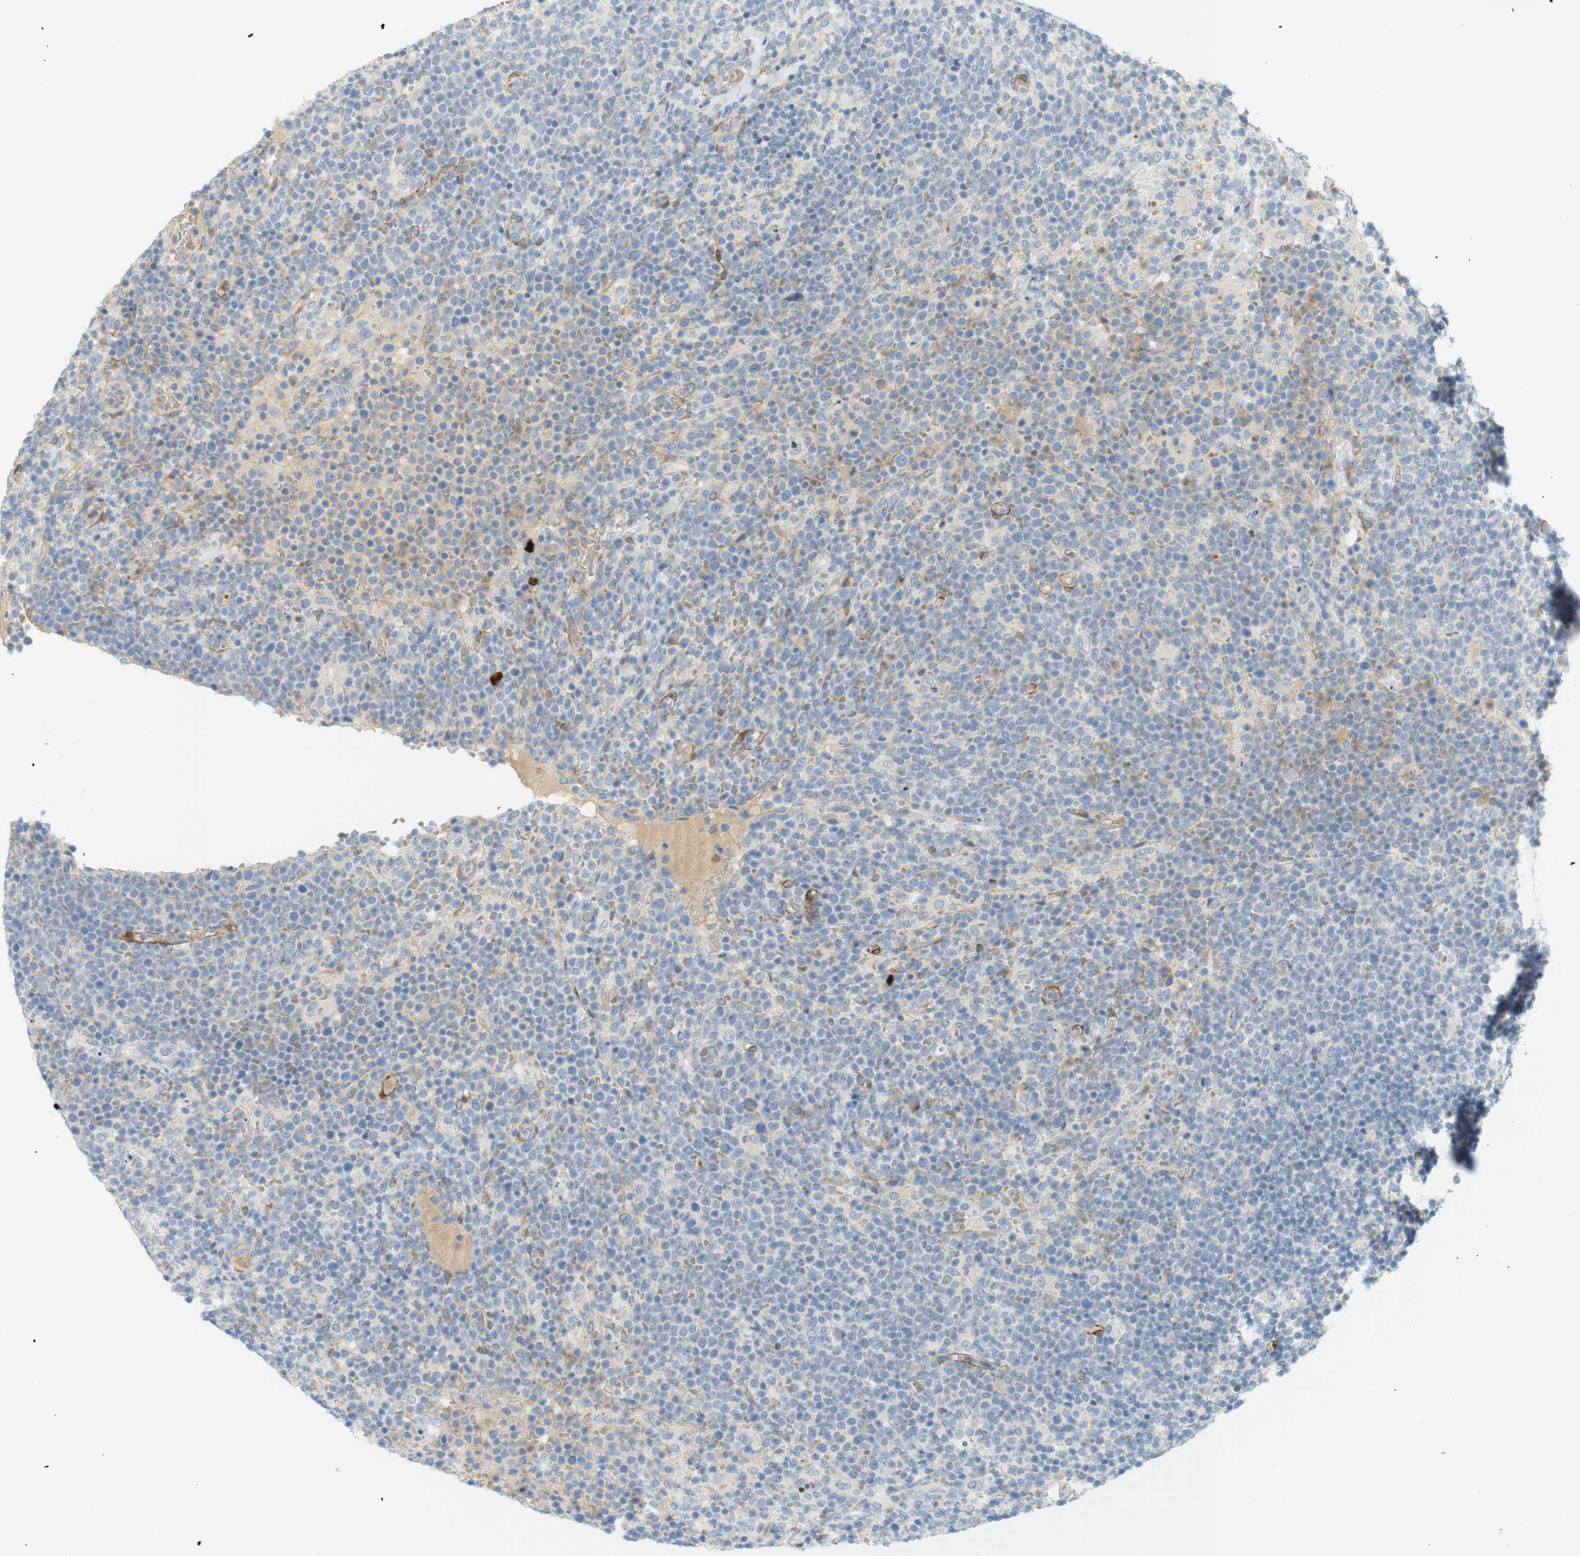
{"staining": {"intensity": "weak", "quantity": "<25%", "location": "cytoplasmic/membranous"}, "tissue": "lymphoma", "cell_type": "Tumor cells", "image_type": "cancer", "snomed": [{"axis": "morphology", "description": "Malignant lymphoma, non-Hodgkin's type, High grade"}, {"axis": "topography", "description": "Lymph node"}], "caption": "Immunohistochemistry photomicrograph of neoplastic tissue: human lymphoma stained with DAB exhibits no significant protein positivity in tumor cells. Brightfield microscopy of immunohistochemistry (IHC) stained with DAB (brown) and hematoxylin (blue), captured at high magnification.", "gene": "PDE3A", "patient": {"sex": "male", "age": 61}}